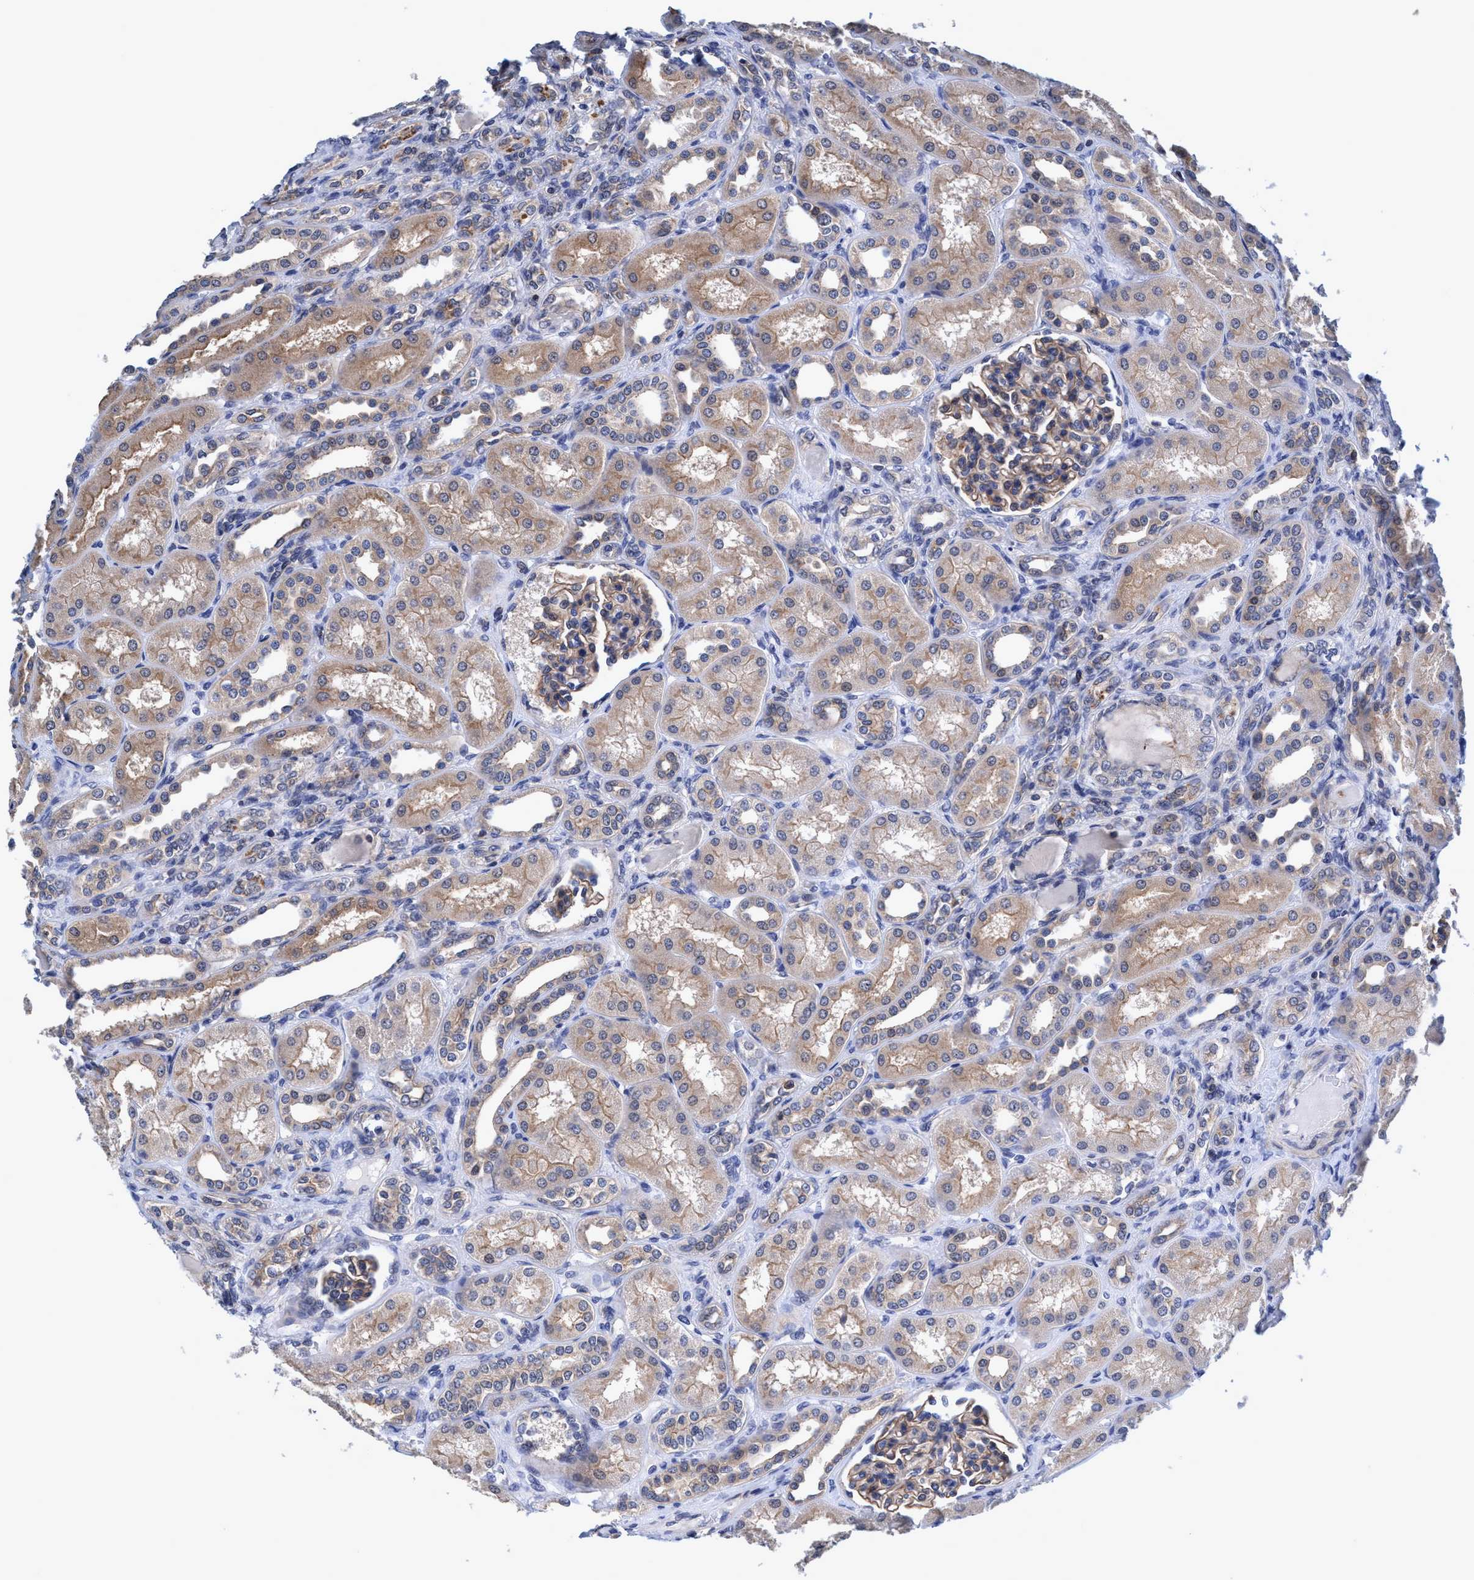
{"staining": {"intensity": "weak", "quantity": ">75%", "location": "cytoplasmic/membranous"}, "tissue": "kidney", "cell_type": "Cells in glomeruli", "image_type": "normal", "snomed": [{"axis": "morphology", "description": "Normal tissue, NOS"}, {"axis": "topography", "description": "Kidney"}], "caption": "Cells in glomeruli exhibit low levels of weak cytoplasmic/membranous positivity in approximately >75% of cells in unremarkable human kidney.", "gene": "CALCOCO2", "patient": {"sex": "male", "age": 7}}